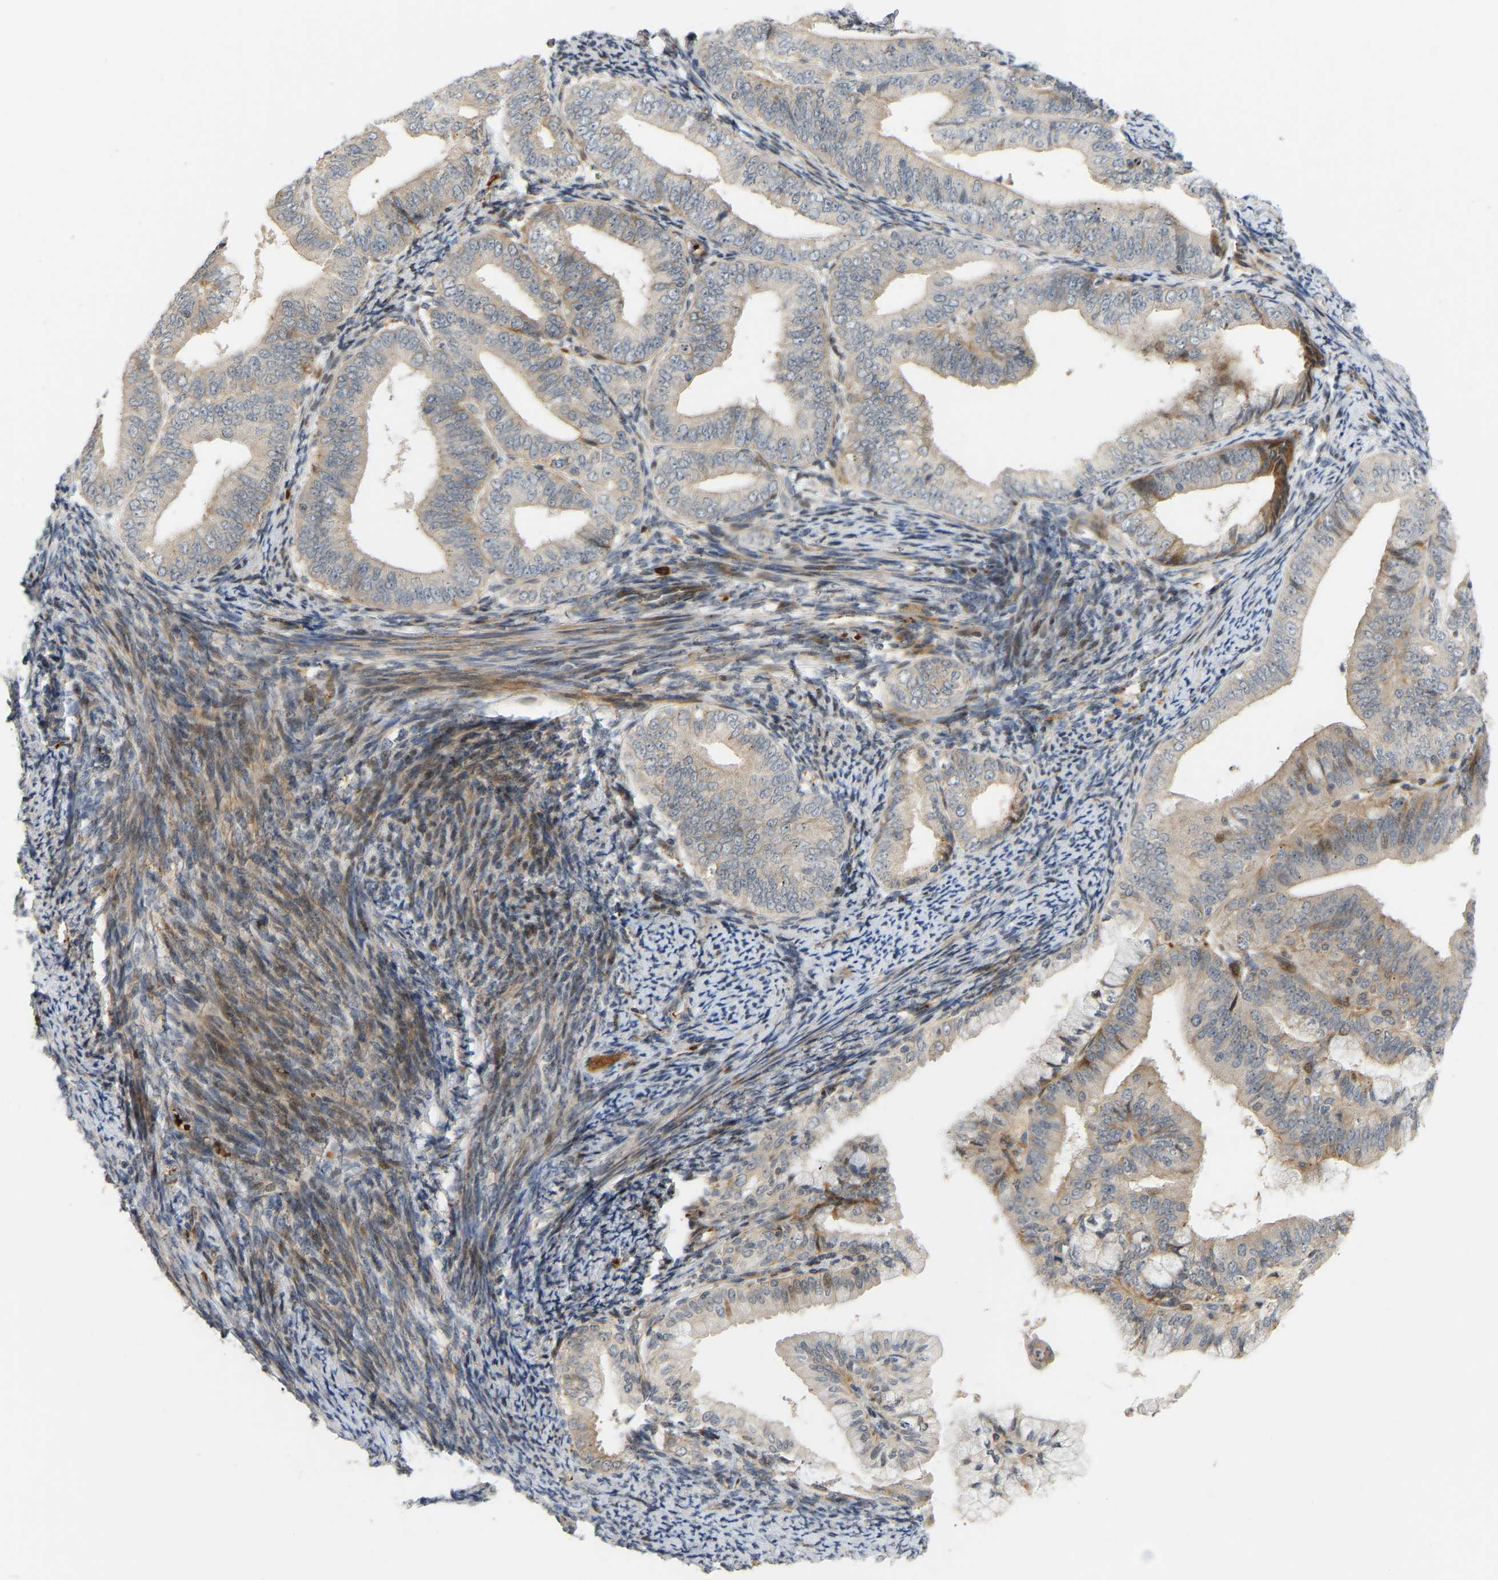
{"staining": {"intensity": "weak", "quantity": "25%-75%", "location": "cytoplasmic/membranous"}, "tissue": "endometrial cancer", "cell_type": "Tumor cells", "image_type": "cancer", "snomed": [{"axis": "morphology", "description": "Adenocarcinoma, NOS"}, {"axis": "topography", "description": "Endometrium"}], "caption": "High-power microscopy captured an immunohistochemistry (IHC) histopathology image of endometrial adenocarcinoma, revealing weak cytoplasmic/membranous positivity in approximately 25%-75% of tumor cells.", "gene": "POGLUT2", "patient": {"sex": "female", "age": 63}}